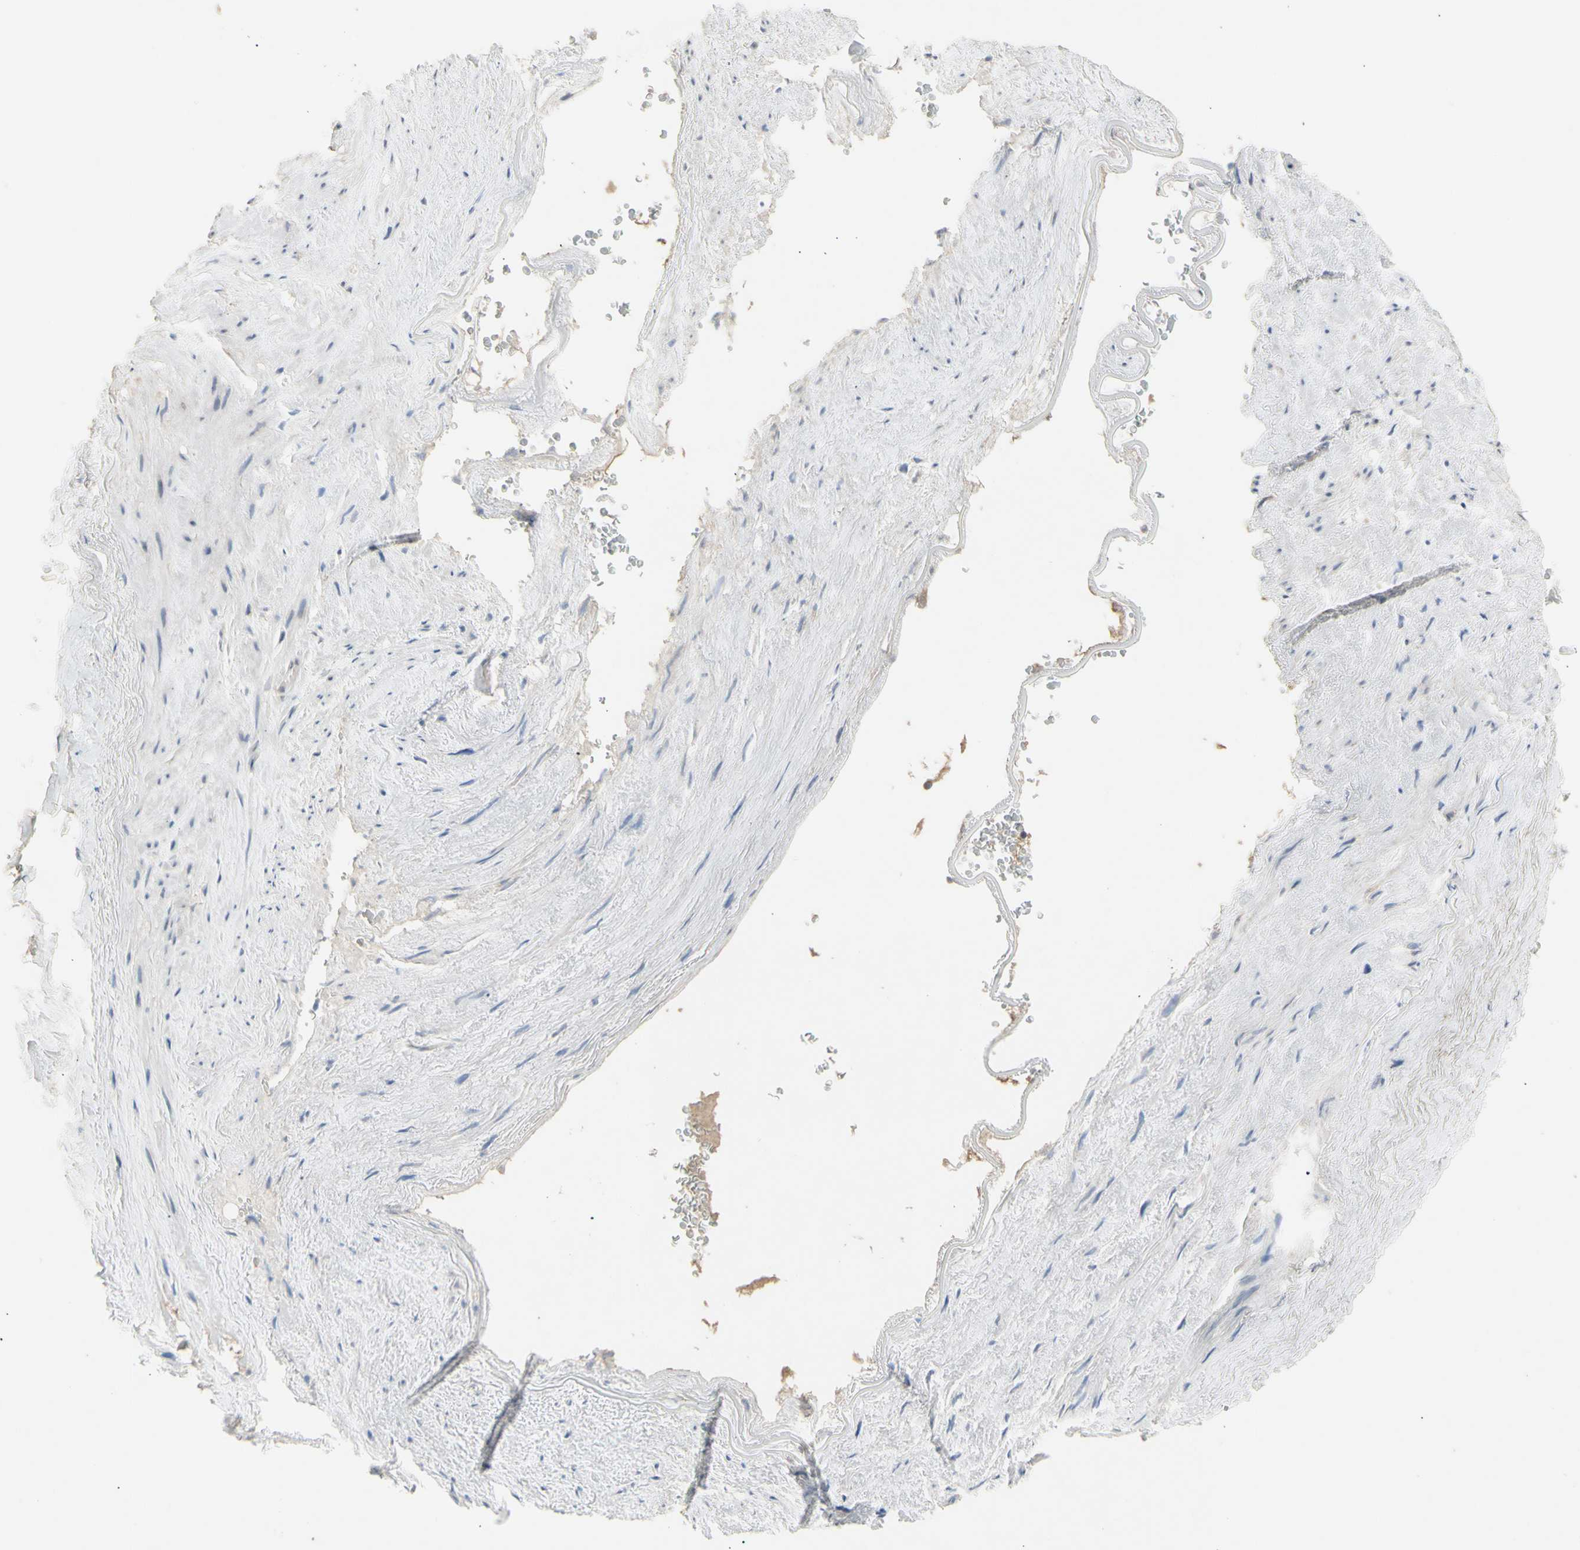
{"staining": {"intensity": "negative", "quantity": "none", "location": "none"}, "tissue": "adipose tissue", "cell_type": "Adipocytes", "image_type": "normal", "snomed": [{"axis": "morphology", "description": "Normal tissue, NOS"}, {"axis": "topography", "description": "Peripheral nerve tissue"}], "caption": "This is a photomicrograph of IHC staining of normal adipose tissue, which shows no positivity in adipocytes.", "gene": "NLRP1", "patient": {"sex": "male", "age": 70}}